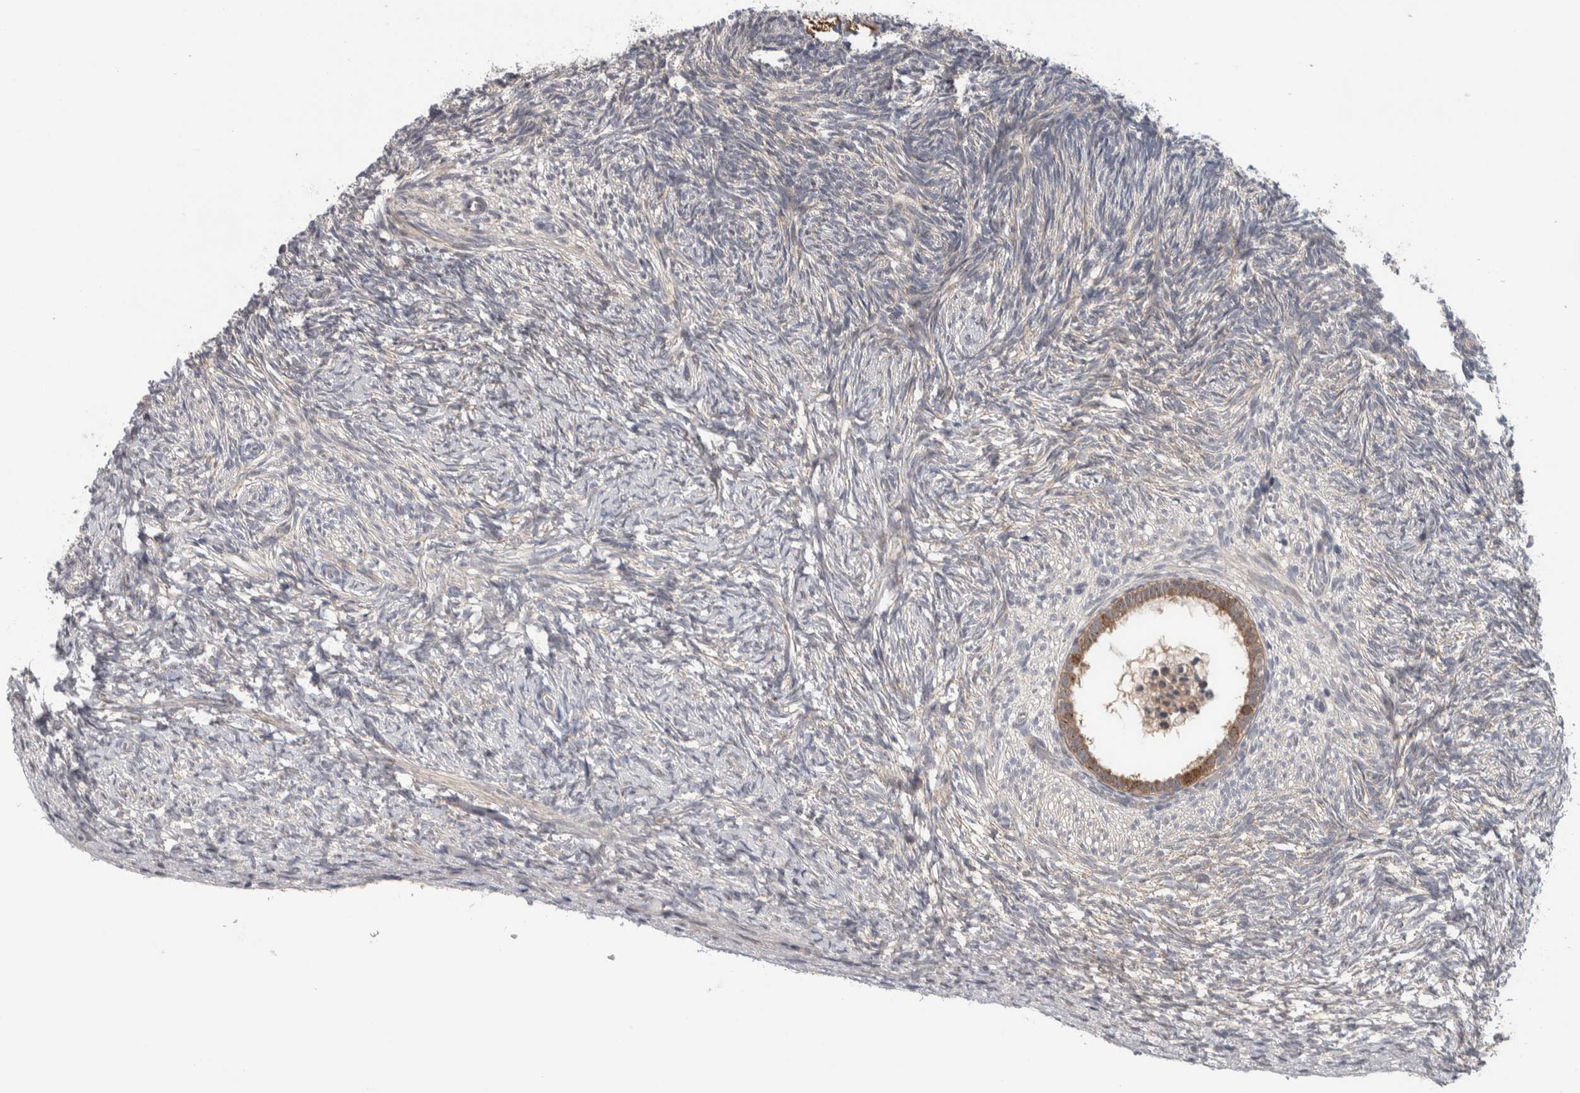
{"staining": {"intensity": "negative", "quantity": "none", "location": "none"}, "tissue": "ovary", "cell_type": "Ovarian stroma cells", "image_type": "normal", "snomed": [{"axis": "morphology", "description": "Normal tissue, NOS"}, {"axis": "topography", "description": "Ovary"}], "caption": "Immunohistochemistry photomicrograph of unremarkable ovary: human ovary stained with DAB (3,3'-diaminobenzidine) demonstrates no significant protein staining in ovarian stroma cells.", "gene": "PRRG4", "patient": {"sex": "female", "age": 34}}